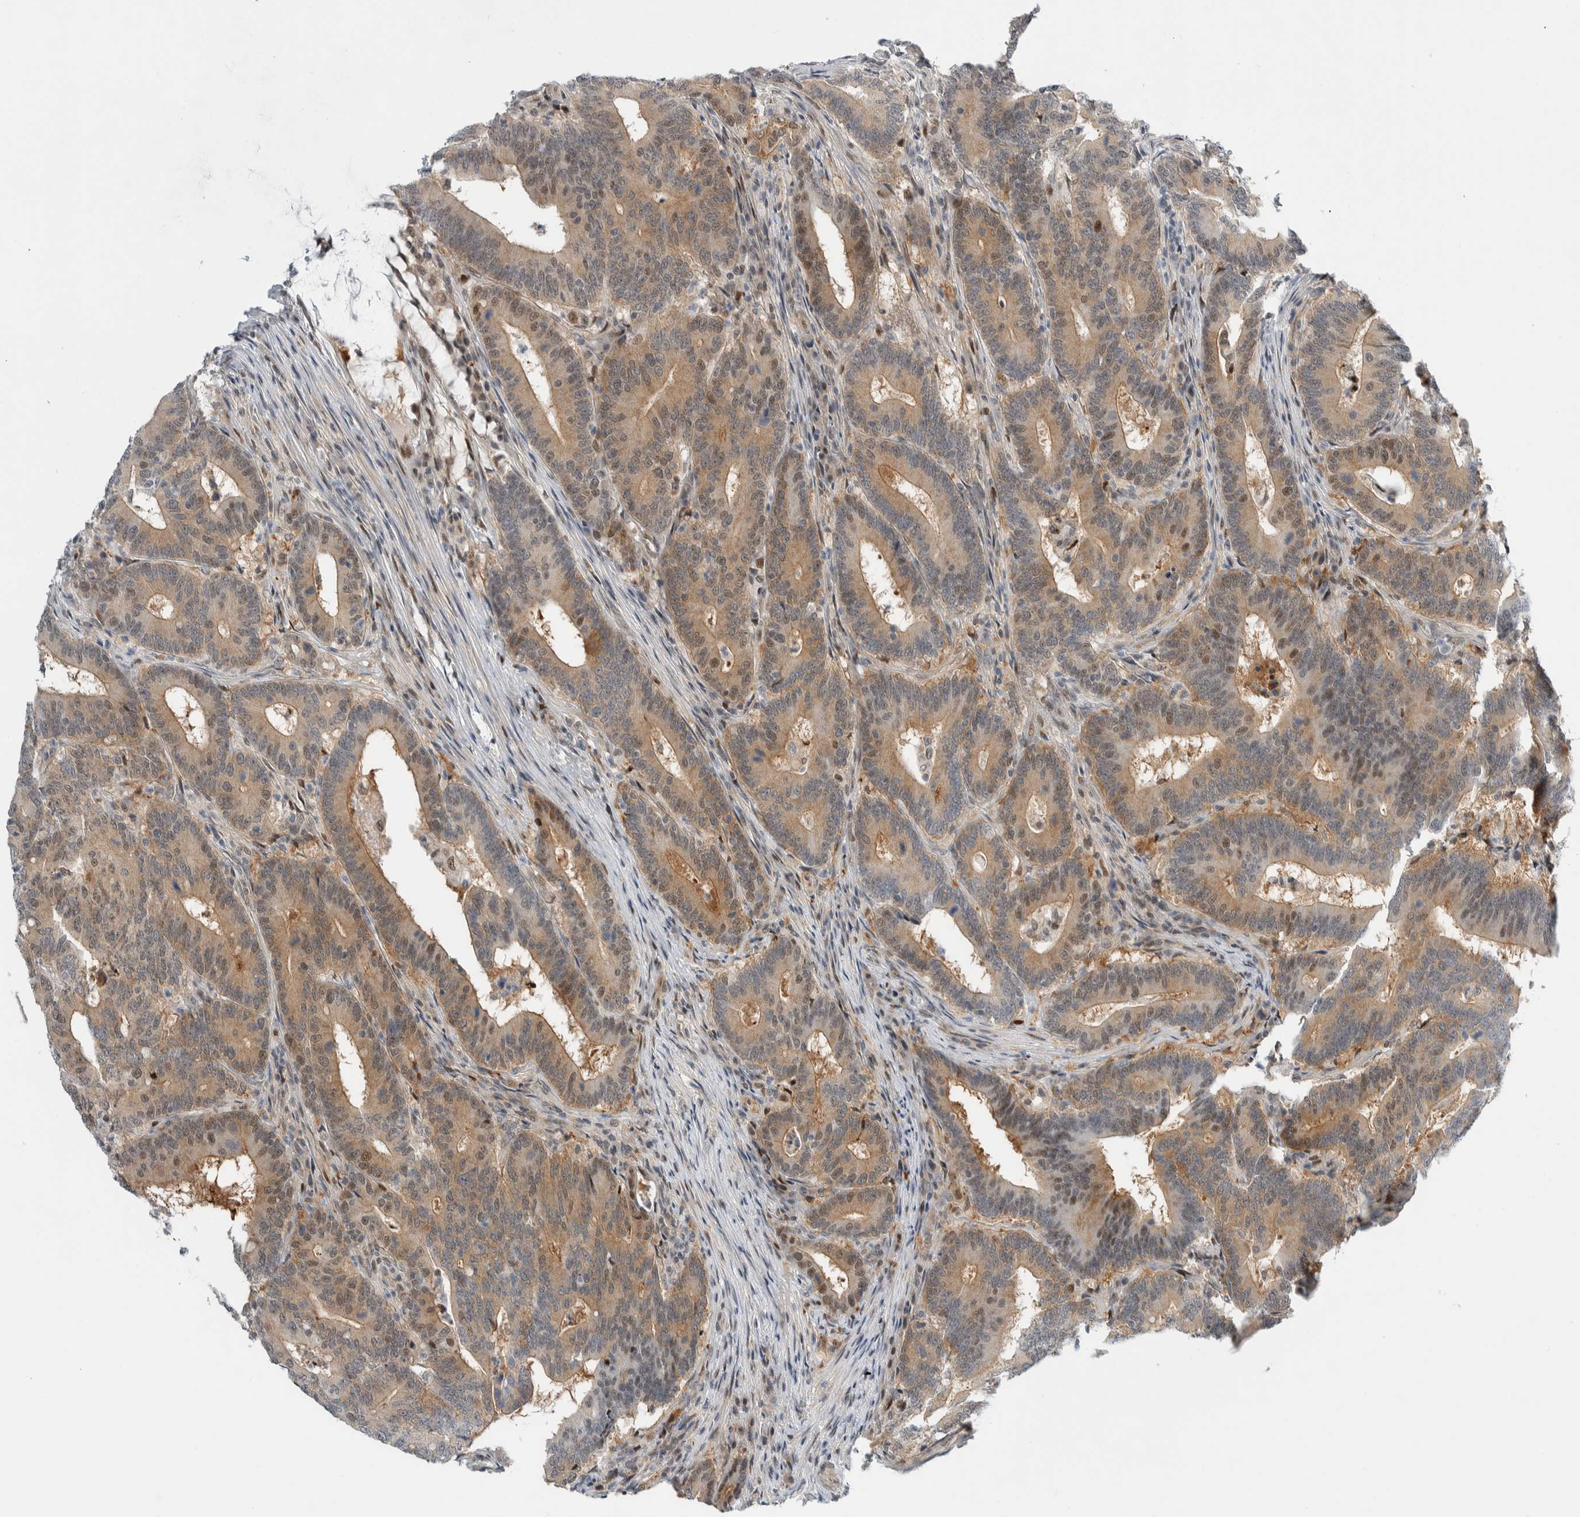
{"staining": {"intensity": "moderate", "quantity": ">75%", "location": "cytoplasmic/membranous,nuclear"}, "tissue": "colorectal cancer", "cell_type": "Tumor cells", "image_type": "cancer", "snomed": [{"axis": "morphology", "description": "Adenocarcinoma, NOS"}, {"axis": "topography", "description": "Colon"}], "caption": "Colorectal adenocarcinoma was stained to show a protein in brown. There is medium levels of moderate cytoplasmic/membranous and nuclear staining in approximately >75% of tumor cells.", "gene": "NCR3LG1", "patient": {"sex": "female", "age": 66}}